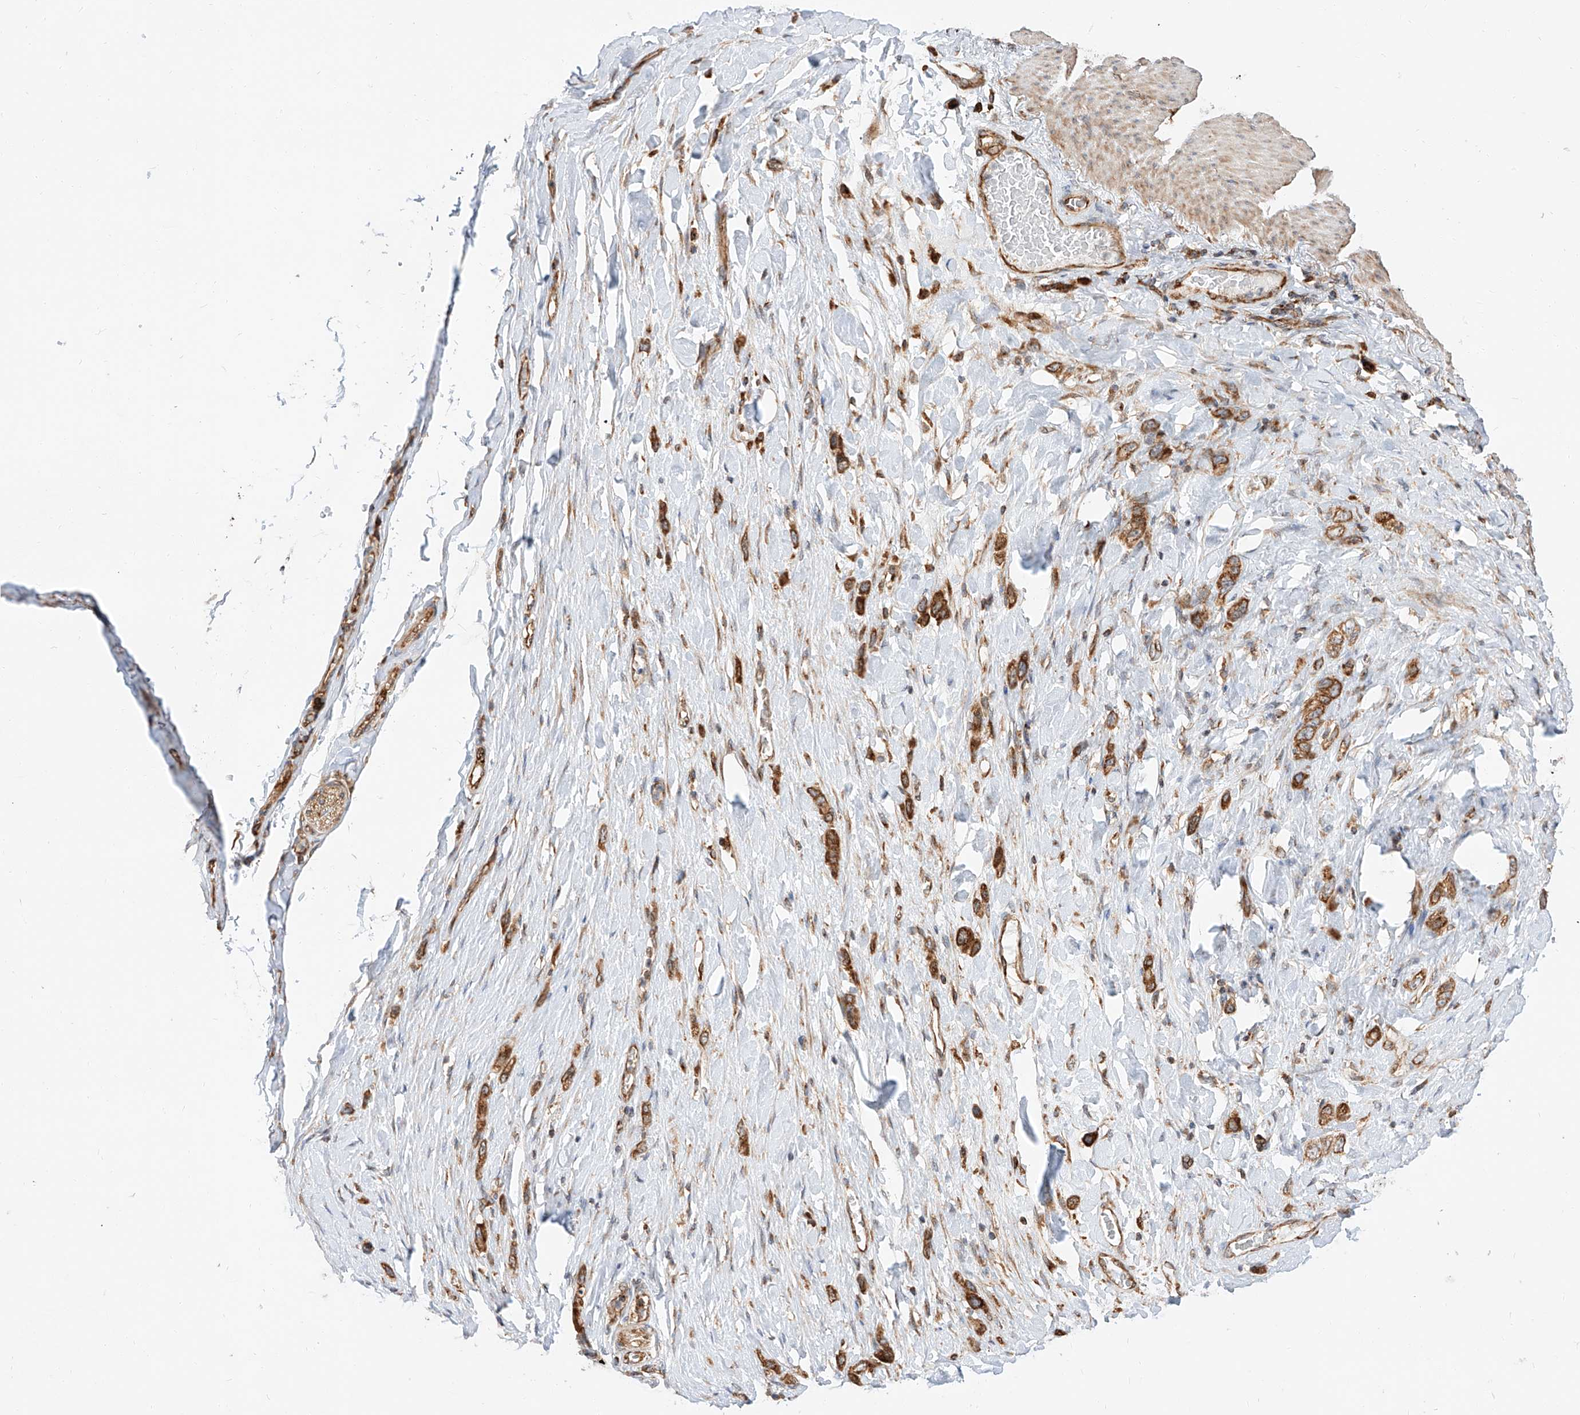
{"staining": {"intensity": "strong", "quantity": ">75%", "location": "cytoplasmic/membranous"}, "tissue": "stomach cancer", "cell_type": "Tumor cells", "image_type": "cancer", "snomed": [{"axis": "morphology", "description": "Adenocarcinoma, NOS"}, {"axis": "topography", "description": "Stomach"}], "caption": "Stomach cancer was stained to show a protein in brown. There is high levels of strong cytoplasmic/membranous staining in about >75% of tumor cells. Immunohistochemistry (ihc) stains the protein in brown and the nuclei are stained blue.", "gene": "ISCA2", "patient": {"sex": "female", "age": 65}}